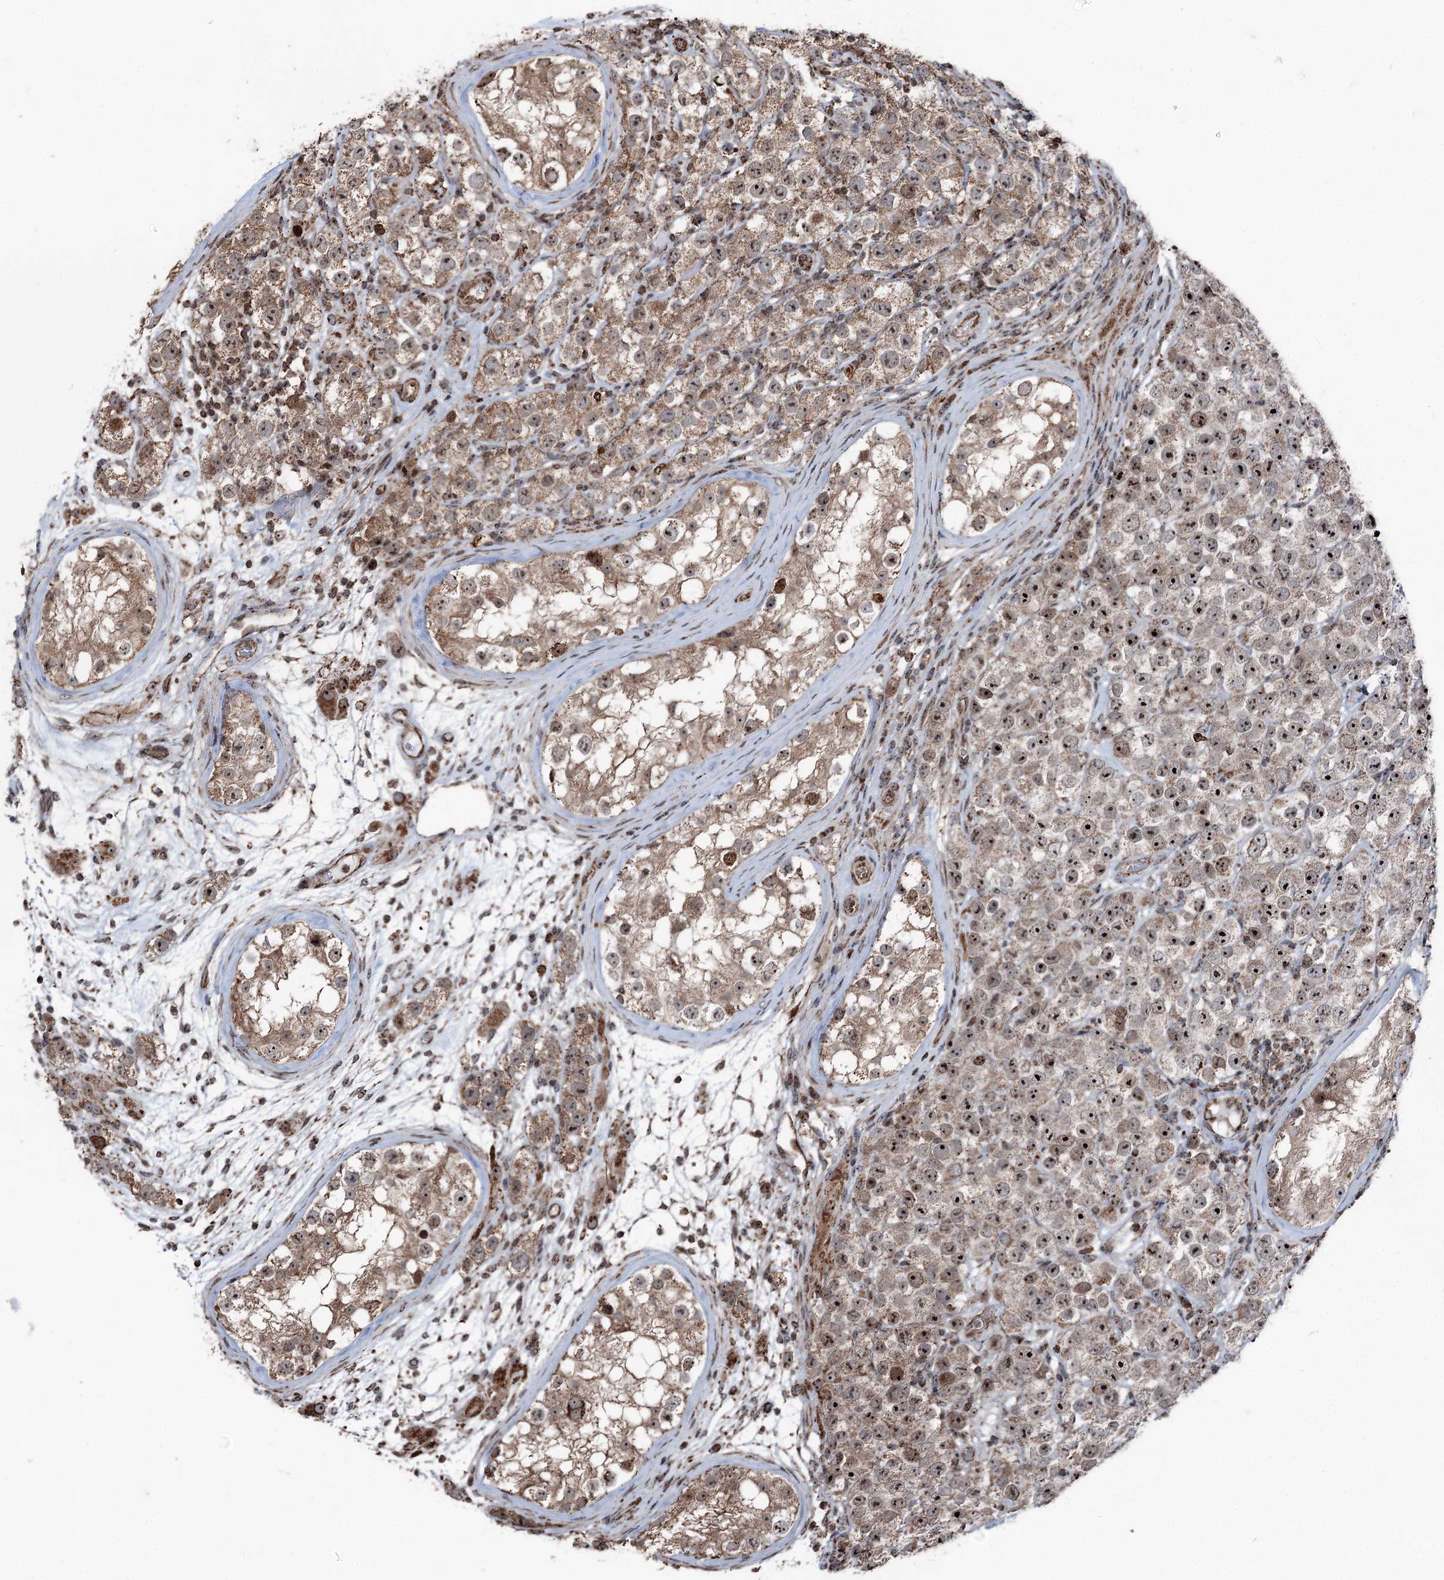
{"staining": {"intensity": "strong", "quantity": ">75%", "location": "nuclear"}, "tissue": "testis cancer", "cell_type": "Tumor cells", "image_type": "cancer", "snomed": [{"axis": "morphology", "description": "Seminoma, NOS"}, {"axis": "topography", "description": "Testis"}], "caption": "A high-resolution image shows immunohistochemistry staining of testis cancer, which reveals strong nuclear expression in approximately >75% of tumor cells. (Stains: DAB (3,3'-diaminobenzidine) in brown, nuclei in blue, Microscopy: brightfield microscopy at high magnification).", "gene": "STEEP1", "patient": {"sex": "male", "age": 28}}